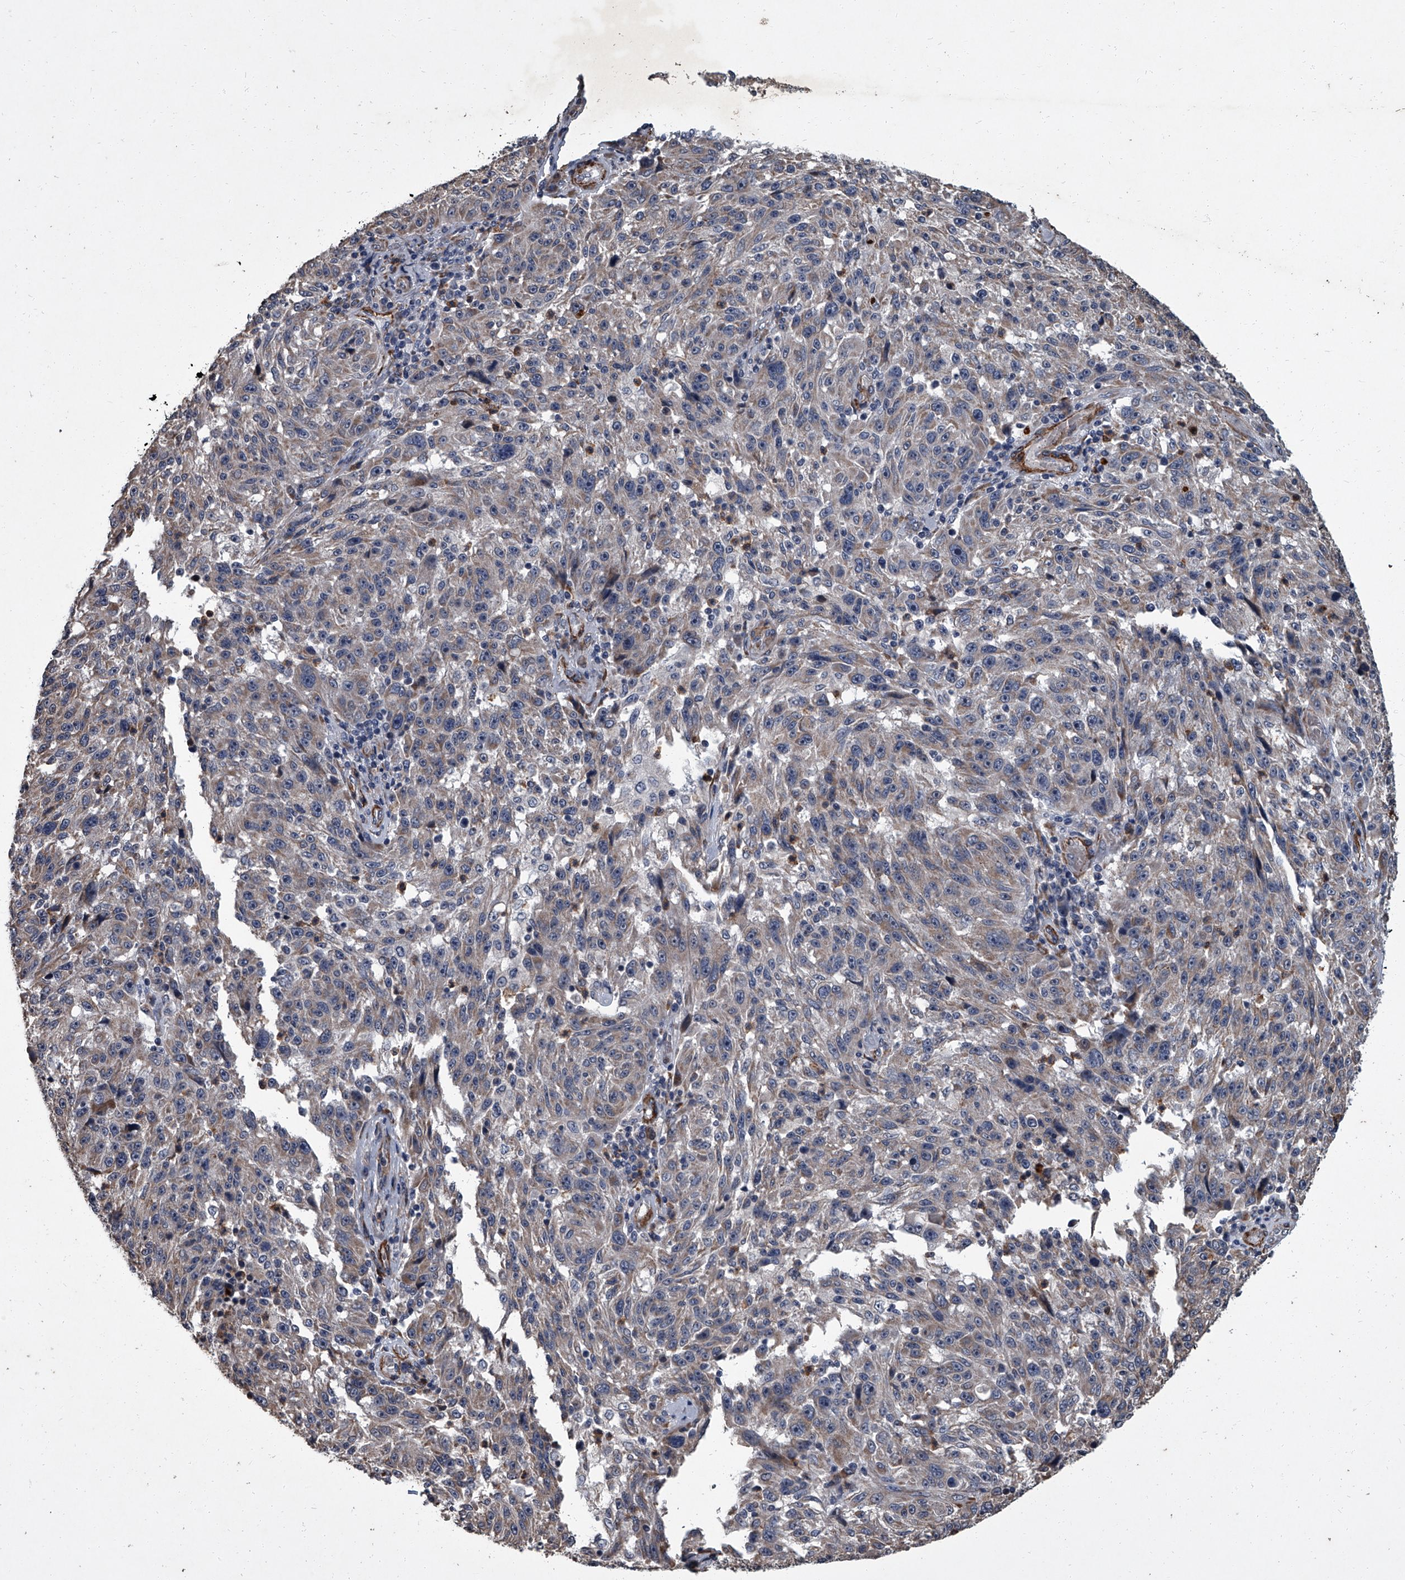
{"staining": {"intensity": "negative", "quantity": "none", "location": "none"}, "tissue": "melanoma", "cell_type": "Tumor cells", "image_type": "cancer", "snomed": [{"axis": "morphology", "description": "Malignant melanoma, NOS"}, {"axis": "topography", "description": "Skin"}], "caption": "An image of malignant melanoma stained for a protein displays no brown staining in tumor cells.", "gene": "SIRT4", "patient": {"sex": "male", "age": 53}}